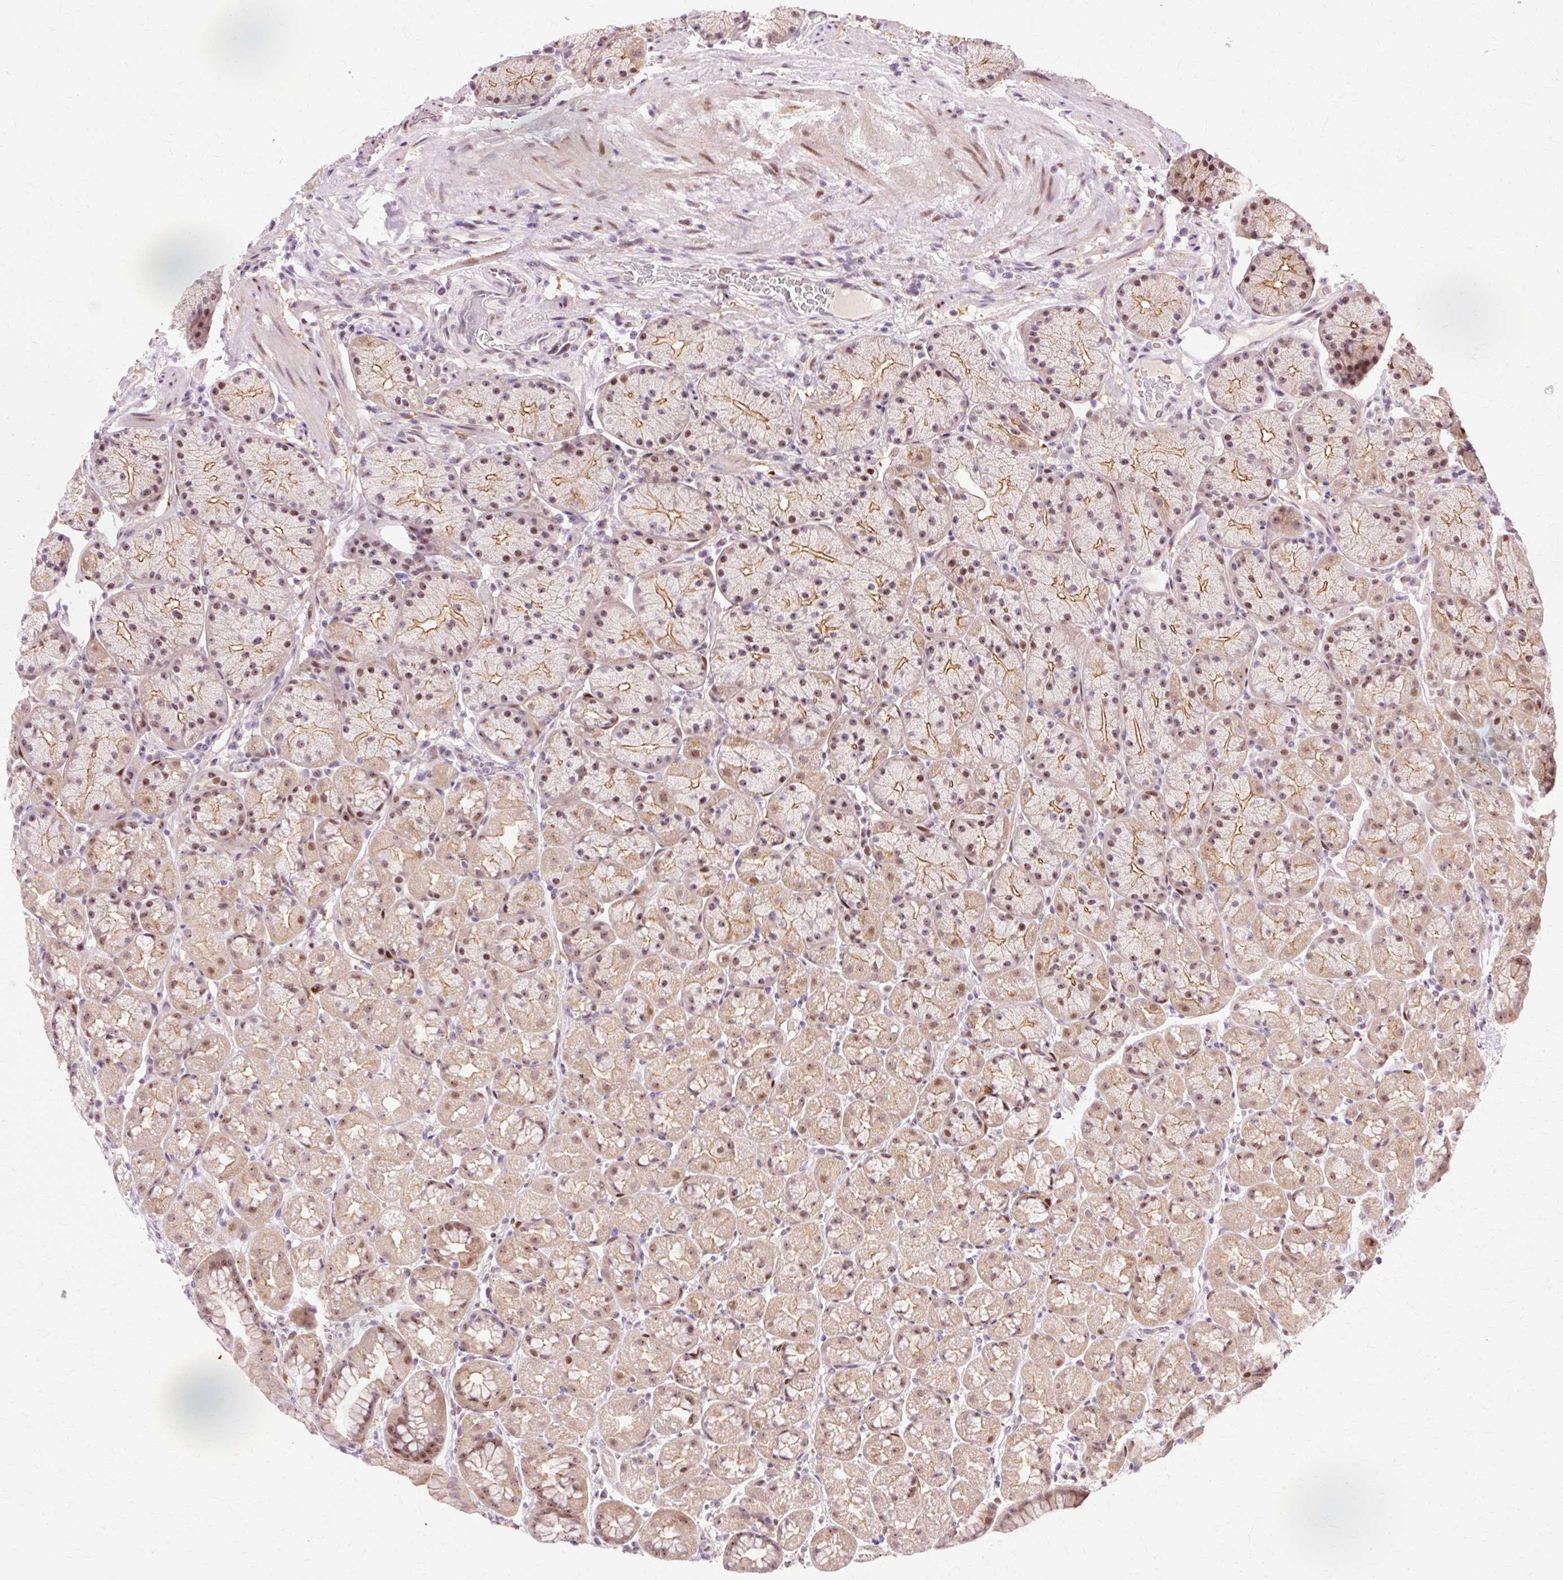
{"staining": {"intensity": "moderate", "quantity": ">75%", "location": "cytoplasmic/membranous,nuclear"}, "tissue": "stomach", "cell_type": "Glandular cells", "image_type": "normal", "snomed": [{"axis": "morphology", "description": "Normal tissue, NOS"}, {"axis": "topography", "description": "Stomach, lower"}], "caption": "IHC of unremarkable stomach shows medium levels of moderate cytoplasmic/membranous,nuclear positivity in approximately >75% of glandular cells.", "gene": "MACROD2", "patient": {"sex": "male", "age": 67}}